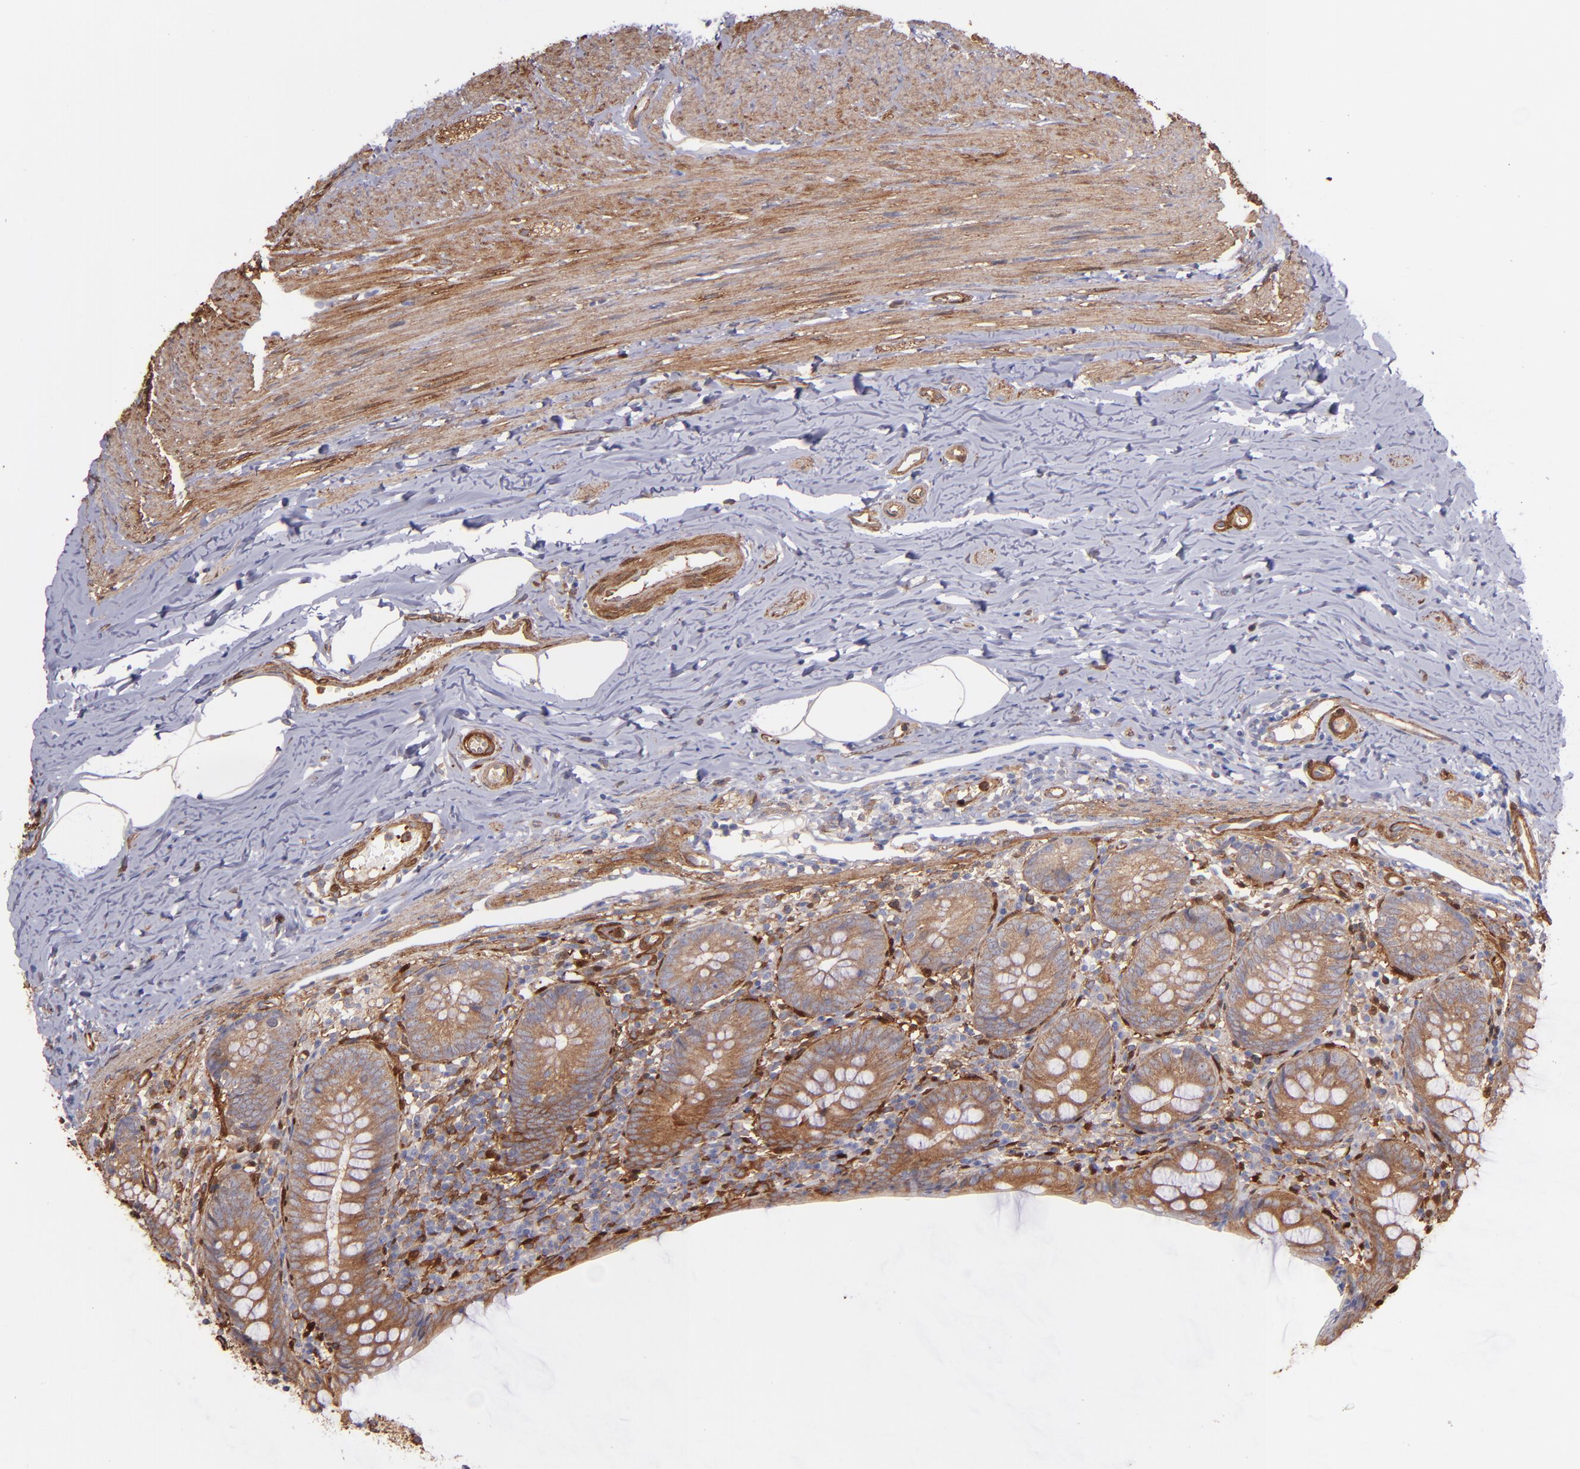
{"staining": {"intensity": "moderate", "quantity": "25%-75%", "location": "cytoplasmic/membranous"}, "tissue": "appendix", "cell_type": "Glandular cells", "image_type": "normal", "snomed": [{"axis": "morphology", "description": "Normal tissue, NOS"}, {"axis": "topography", "description": "Appendix"}], "caption": "Protein expression analysis of unremarkable appendix exhibits moderate cytoplasmic/membranous expression in approximately 25%-75% of glandular cells.", "gene": "VCL", "patient": {"sex": "female", "age": 10}}